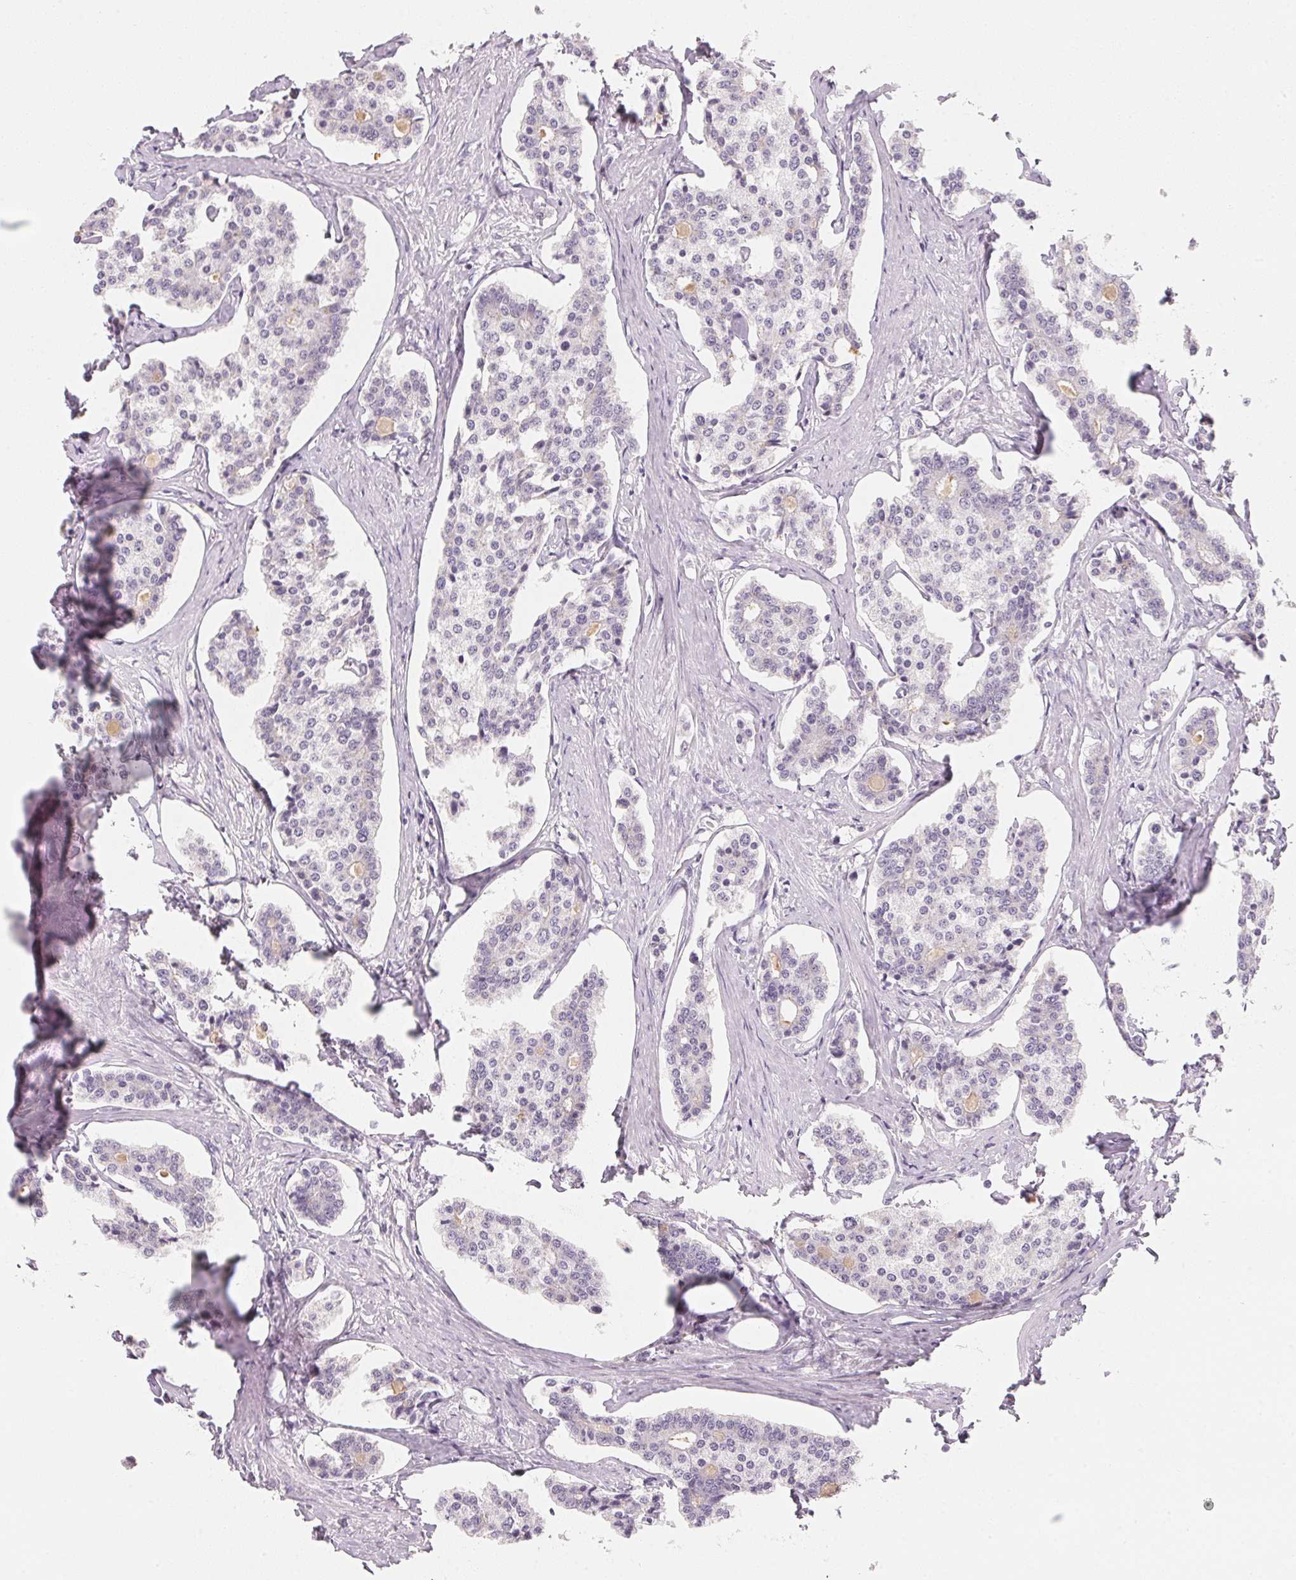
{"staining": {"intensity": "negative", "quantity": "none", "location": "none"}, "tissue": "carcinoid", "cell_type": "Tumor cells", "image_type": "cancer", "snomed": [{"axis": "morphology", "description": "Carcinoid, malignant, NOS"}, {"axis": "topography", "description": "Small intestine"}], "caption": "High power microscopy histopathology image of an immunohistochemistry image of malignant carcinoid, revealing no significant staining in tumor cells.", "gene": "CFAP276", "patient": {"sex": "female", "age": 65}}